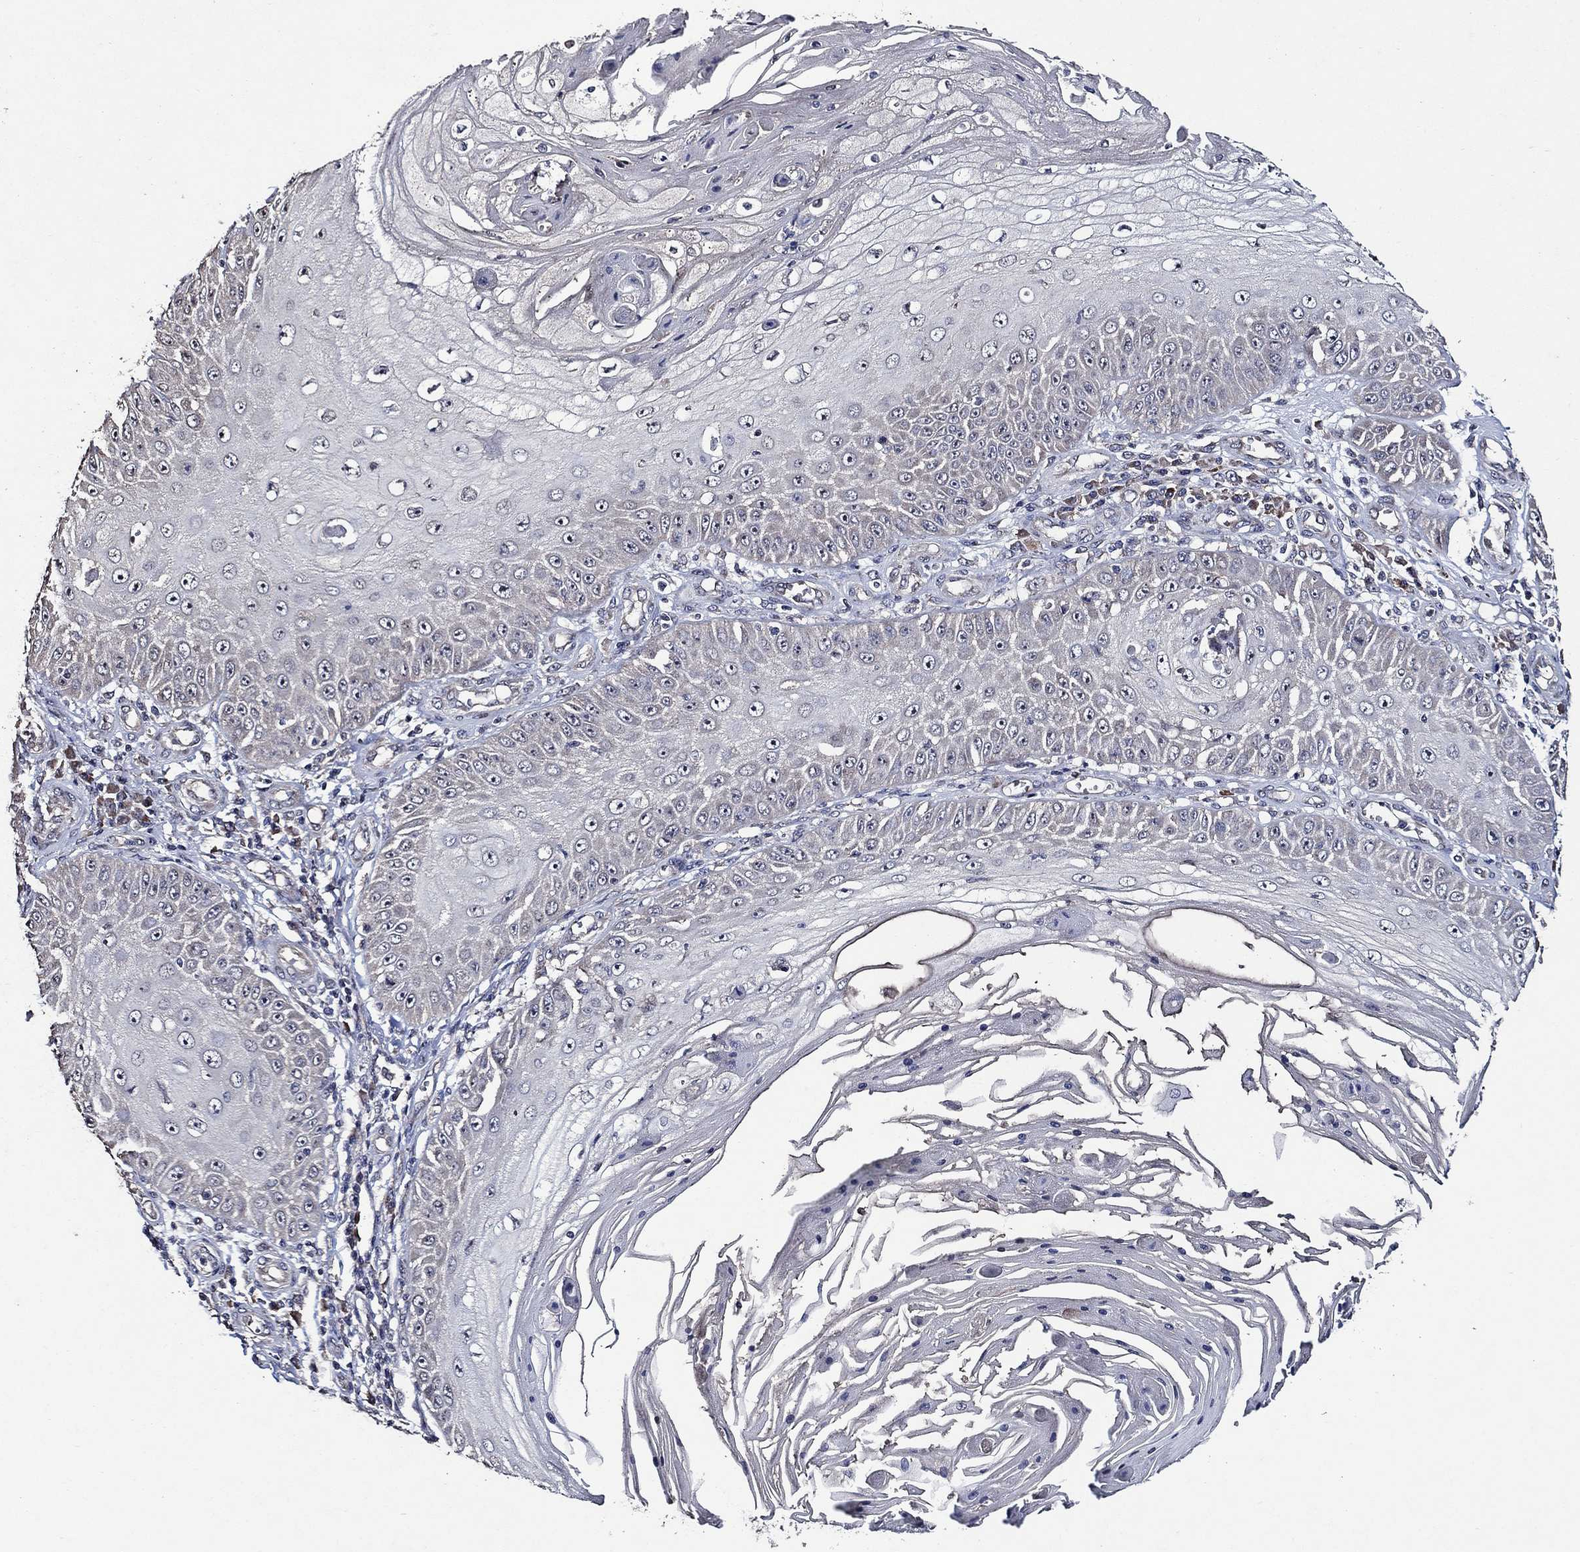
{"staining": {"intensity": "negative", "quantity": "none", "location": "none"}, "tissue": "skin cancer", "cell_type": "Tumor cells", "image_type": "cancer", "snomed": [{"axis": "morphology", "description": "Squamous cell carcinoma, NOS"}, {"axis": "topography", "description": "Skin"}], "caption": "The photomicrograph reveals no significant expression in tumor cells of skin cancer.", "gene": "HAP1", "patient": {"sex": "male", "age": 70}}